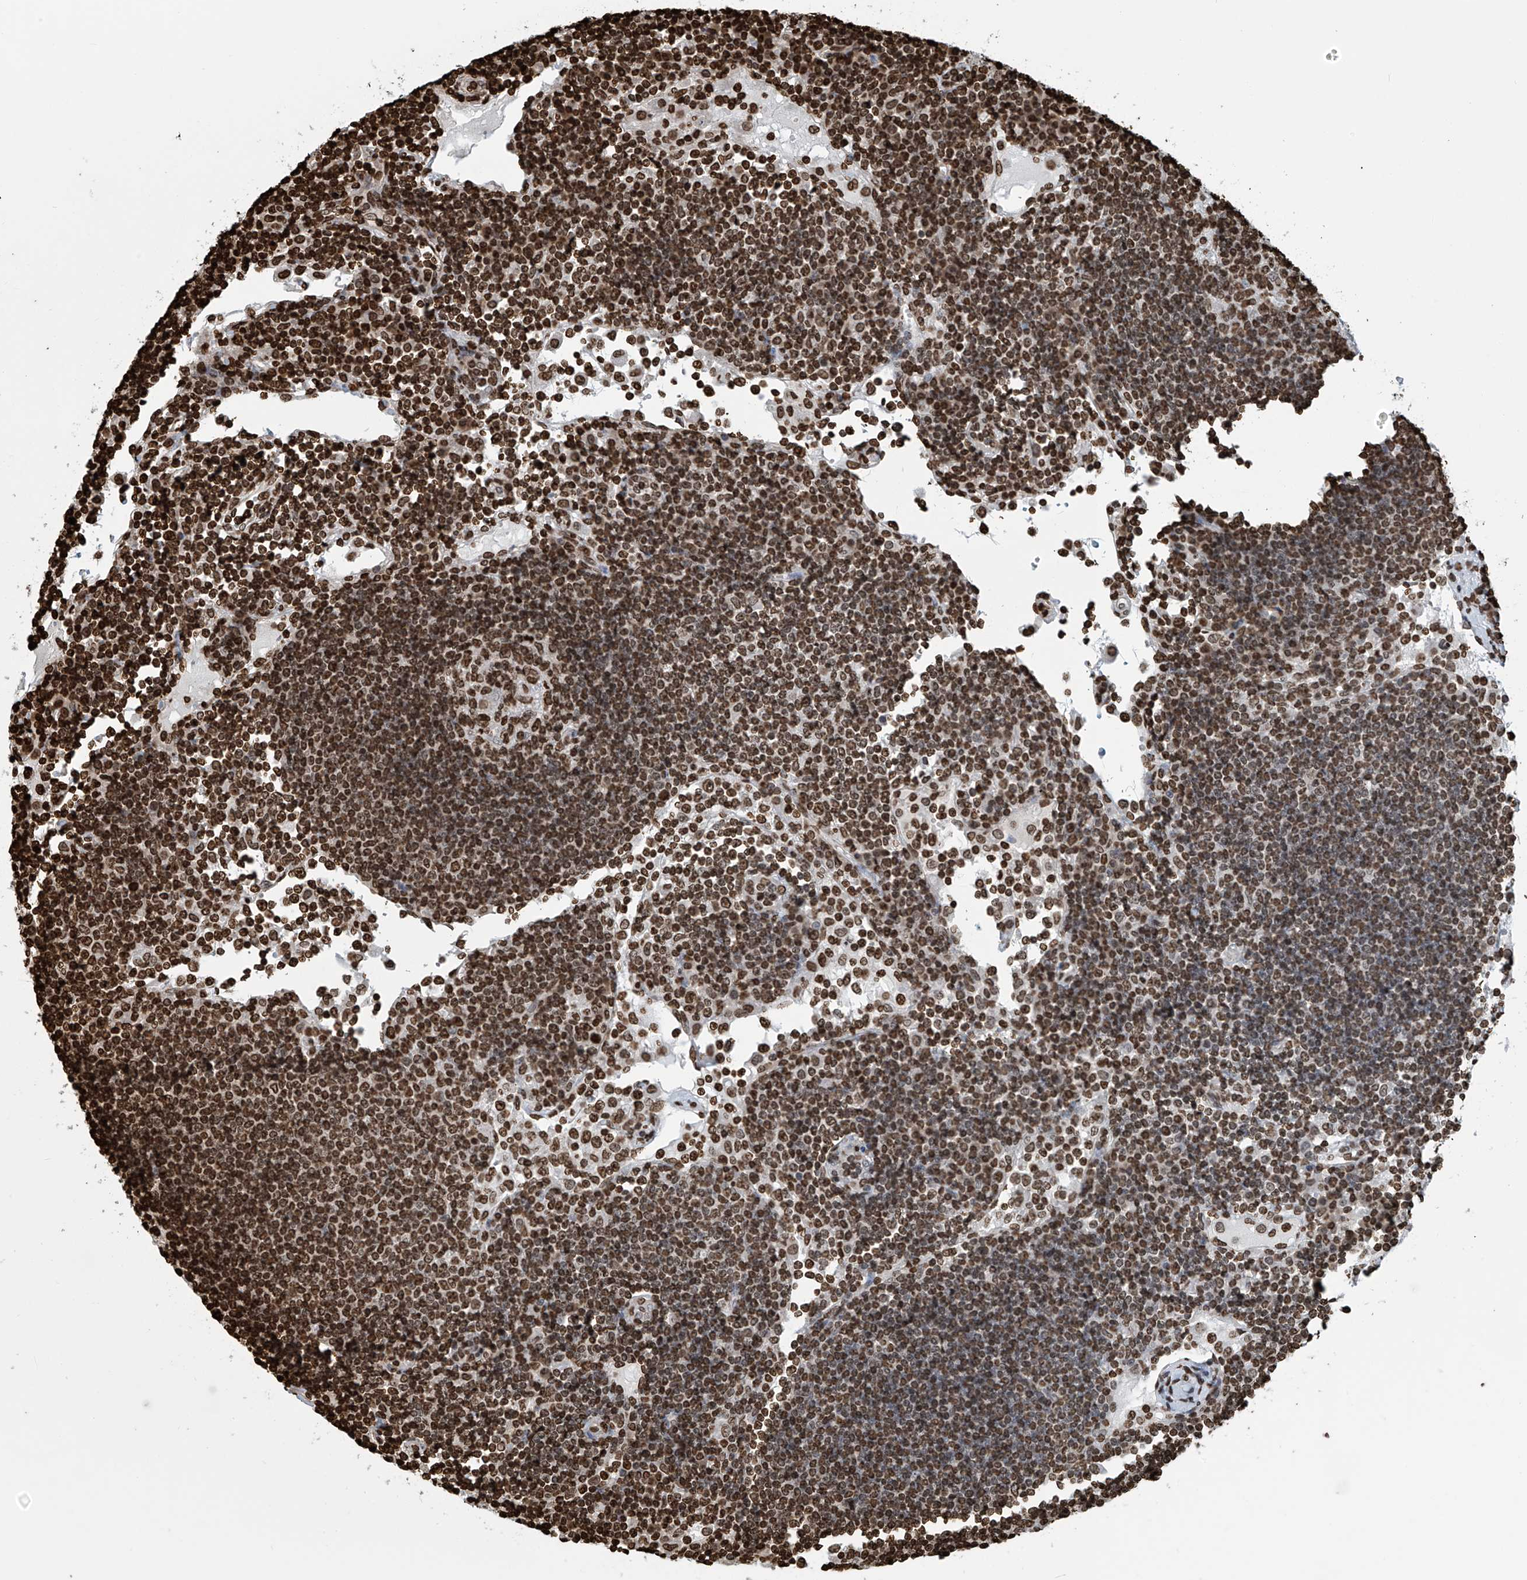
{"staining": {"intensity": "moderate", "quantity": "25%-75%", "location": "nuclear"}, "tissue": "lymph node", "cell_type": "Germinal center cells", "image_type": "normal", "snomed": [{"axis": "morphology", "description": "Normal tissue, NOS"}, {"axis": "topography", "description": "Lymph node"}], "caption": "DAB immunohistochemical staining of unremarkable human lymph node demonstrates moderate nuclear protein positivity in about 25%-75% of germinal center cells.", "gene": "DPPA2", "patient": {"sex": "female", "age": 53}}